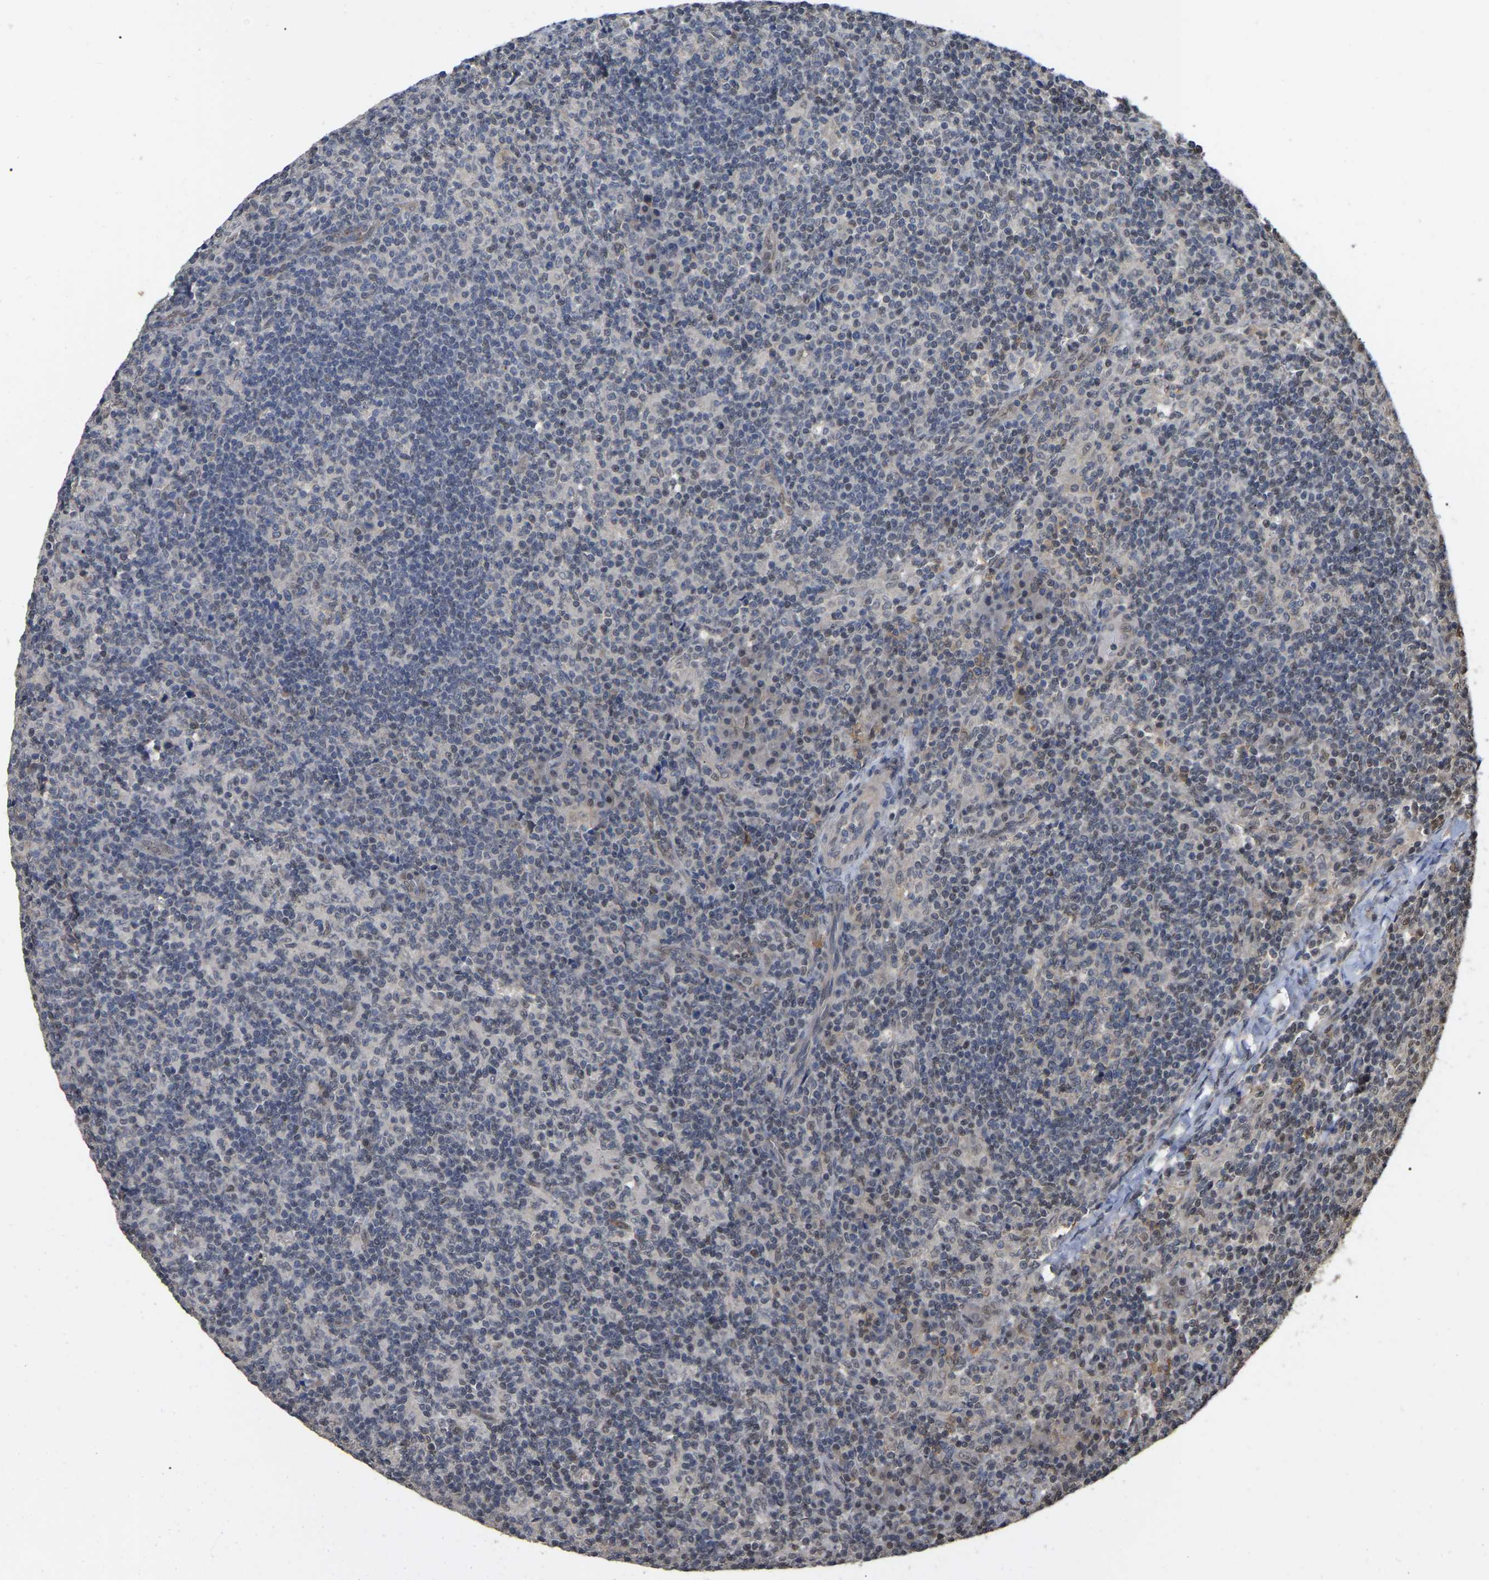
{"staining": {"intensity": "weak", "quantity": "<25%", "location": "nuclear"}, "tissue": "lymph node", "cell_type": "Germinal center cells", "image_type": "normal", "snomed": [{"axis": "morphology", "description": "Normal tissue, NOS"}, {"axis": "morphology", "description": "Inflammation, NOS"}, {"axis": "topography", "description": "Lymph node"}], "caption": "This histopathology image is of normal lymph node stained with IHC to label a protein in brown with the nuclei are counter-stained blue. There is no staining in germinal center cells.", "gene": "FAM219A", "patient": {"sex": "male", "age": 55}}